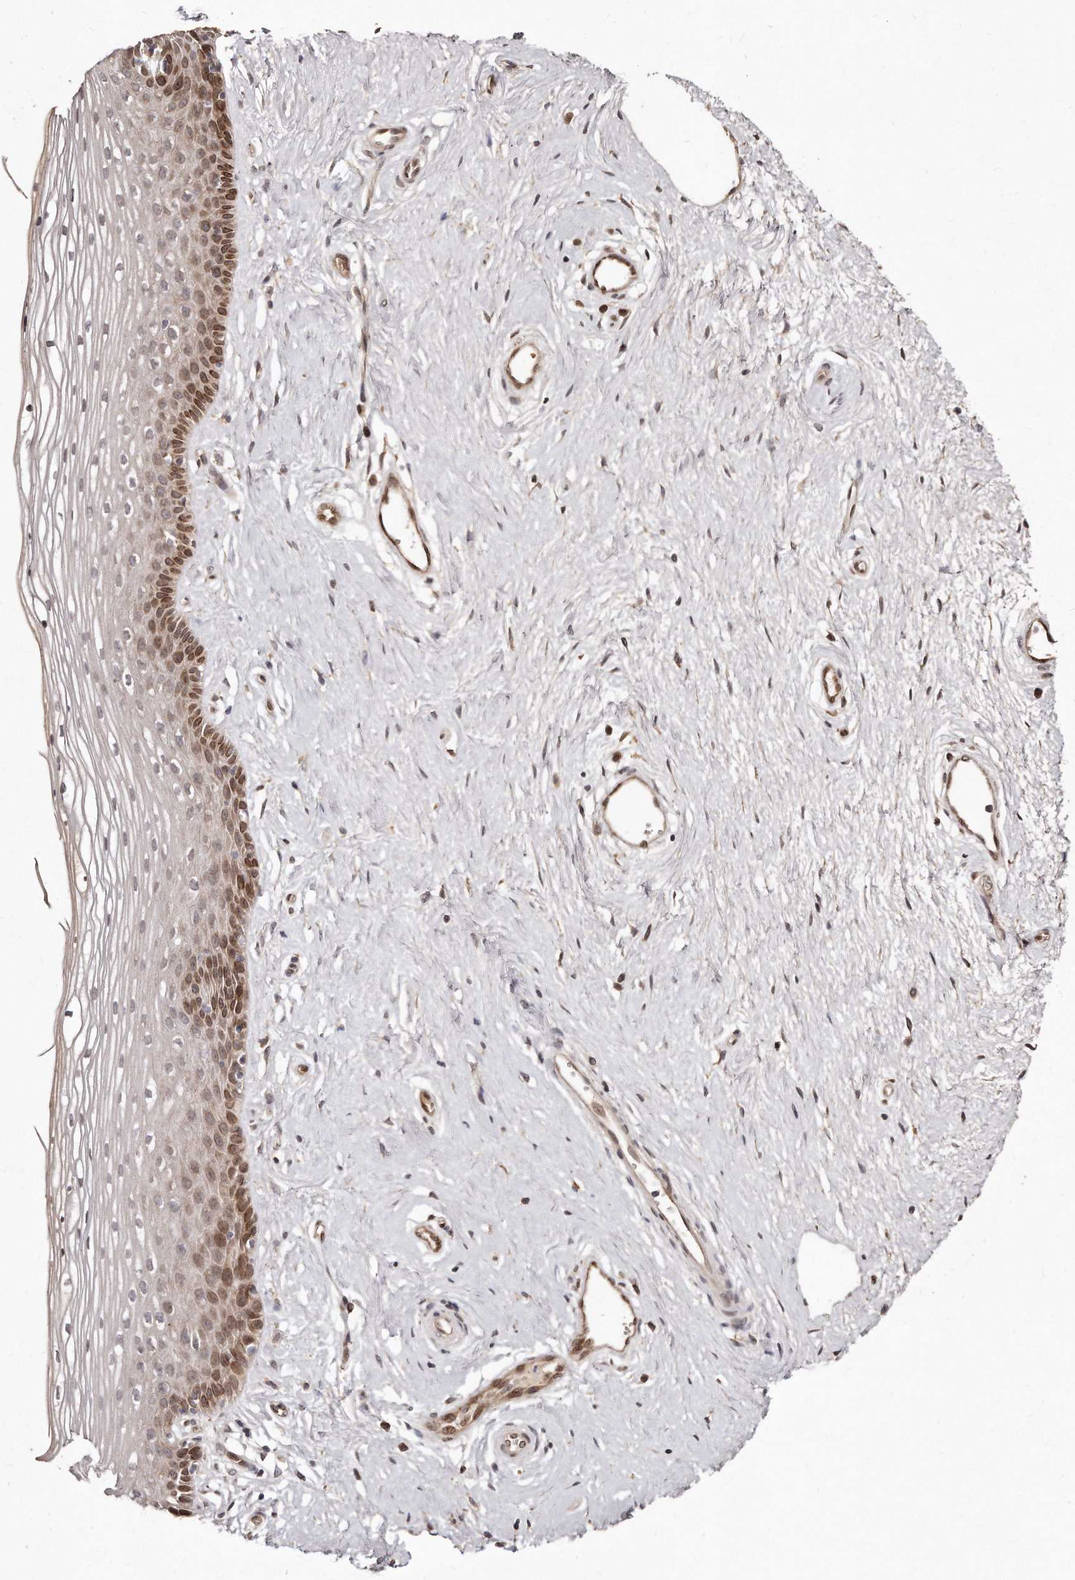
{"staining": {"intensity": "moderate", "quantity": "25%-75%", "location": "cytoplasmic/membranous,nuclear"}, "tissue": "vagina", "cell_type": "Squamous epithelial cells", "image_type": "normal", "snomed": [{"axis": "morphology", "description": "Normal tissue, NOS"}, {"axis": "topography", "description": "Vagina"}], "caption": "High-magnification brightfield microscopy of benign vagina stained with DAB (3,3'-diaminobenzidine) (brown) and counterstained with hematoxylin (blue). squamous epithelial cells exhibit moderate cytoplasmic/membranous,nuclear staining is appreciated in about25%-75% of cells. The staining was performed using DAB (3,3'-diaminobenzidine) to visualize the protein expression in brown, while the nuclei were stained in blue with hematoxylin (Magnification: 20x).", "gene": "HASPIN", "patient": {"sex": "female", "age": 46}}